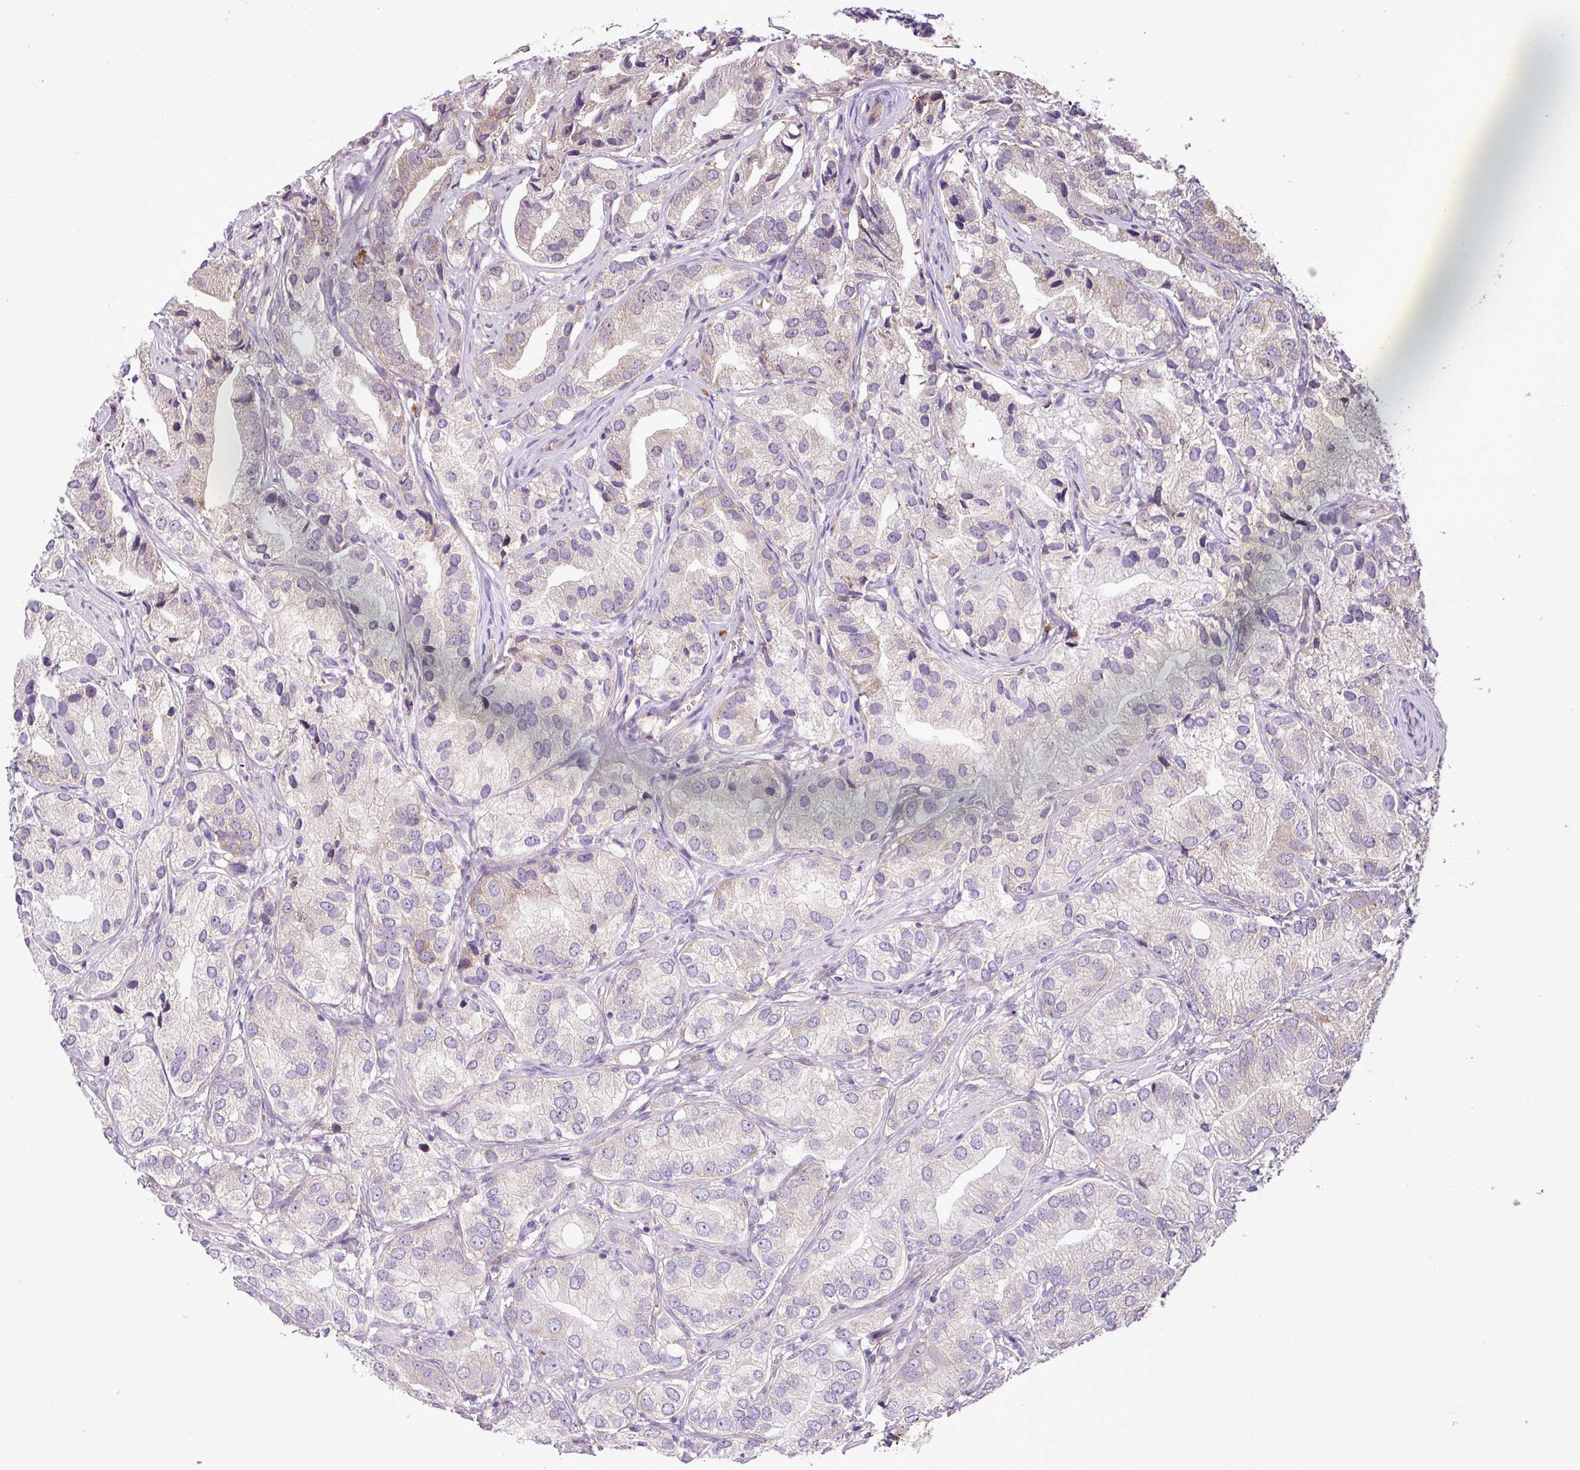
{"staining": {"intensity": "negative", "quantity": "none", "location": "none"}, "tissue": "prostate cancer", "cell_type": "Tumor cells", "image_type": "cancer", "snomed": [{"axis": "morphology", "description": "Adenocarcinoma, High grade"}, {"axis": "topography", "description": "Prostate"}], "caption": "High power microscopy micrograph of an IHC micrograph of prostate cancer (high-grade adenocarcinoma), revealing no significant positivity in tumor cells. (DAB IHC, high magnification).", "gene": "RPL13", "patient": {"sex": "male", "age": 82}}